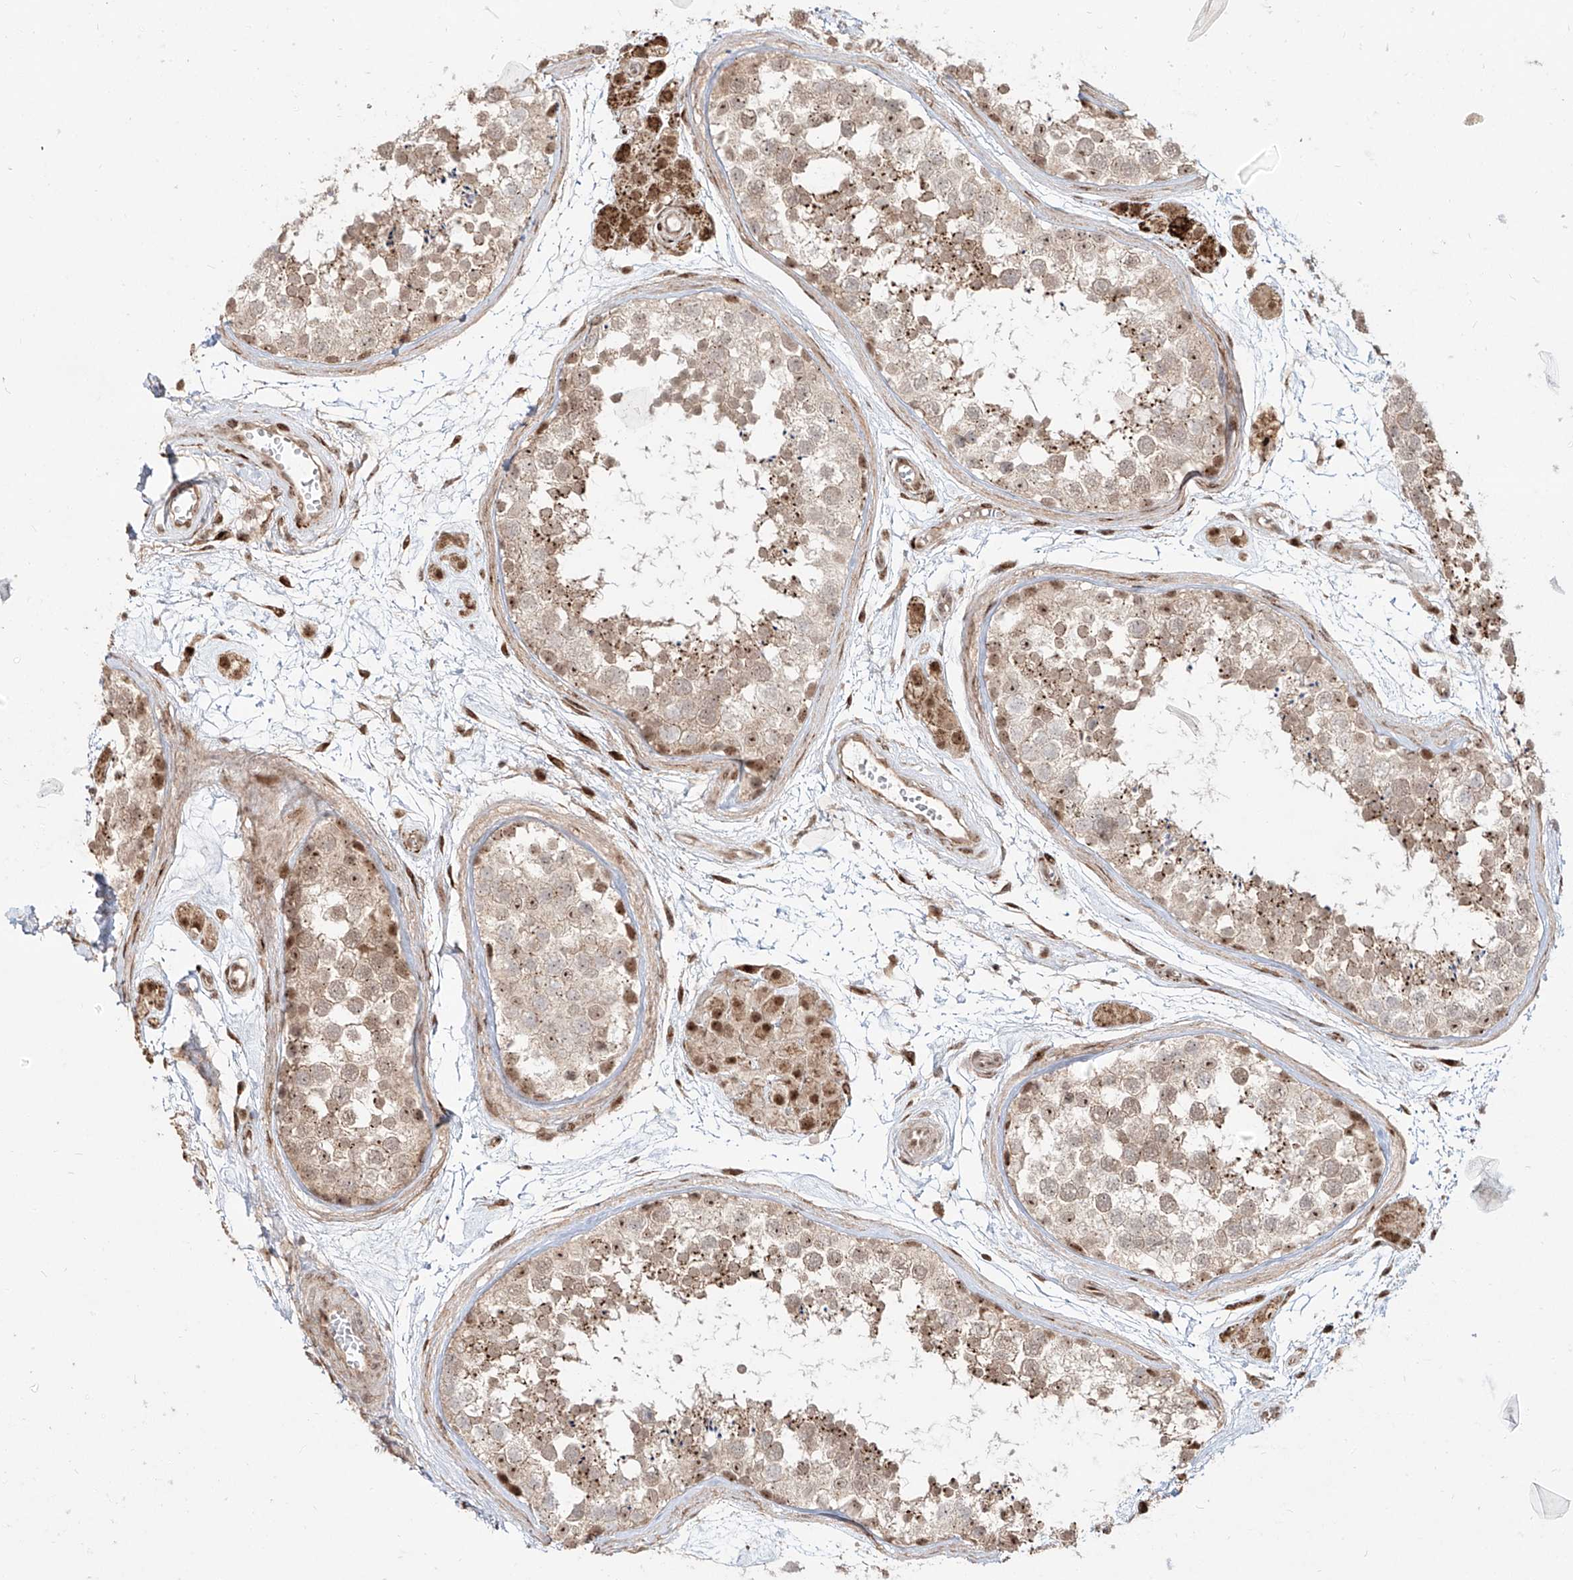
{"staining": {"intensity": "weak", "quantity": ">75%", "location": "cytoplasmic/membranous,nuclear"}, "tissue": "testis", "cell_type": "Cells in seminiferous ducts", "image_type": "normal", "snomed": [{"axis": "morphology", "description": "Normal tissue, NOS"}, {"axis": "topography", "description": "Testis"}], "caption": "Protein expression analysis of normal testis shows weak cytoplasmic/membranous,nuclear expression in approximately >75% of cells in seminiferous ducts.", "gene": "ZNF710", "patient": {"sex": "male", "age": 56}}